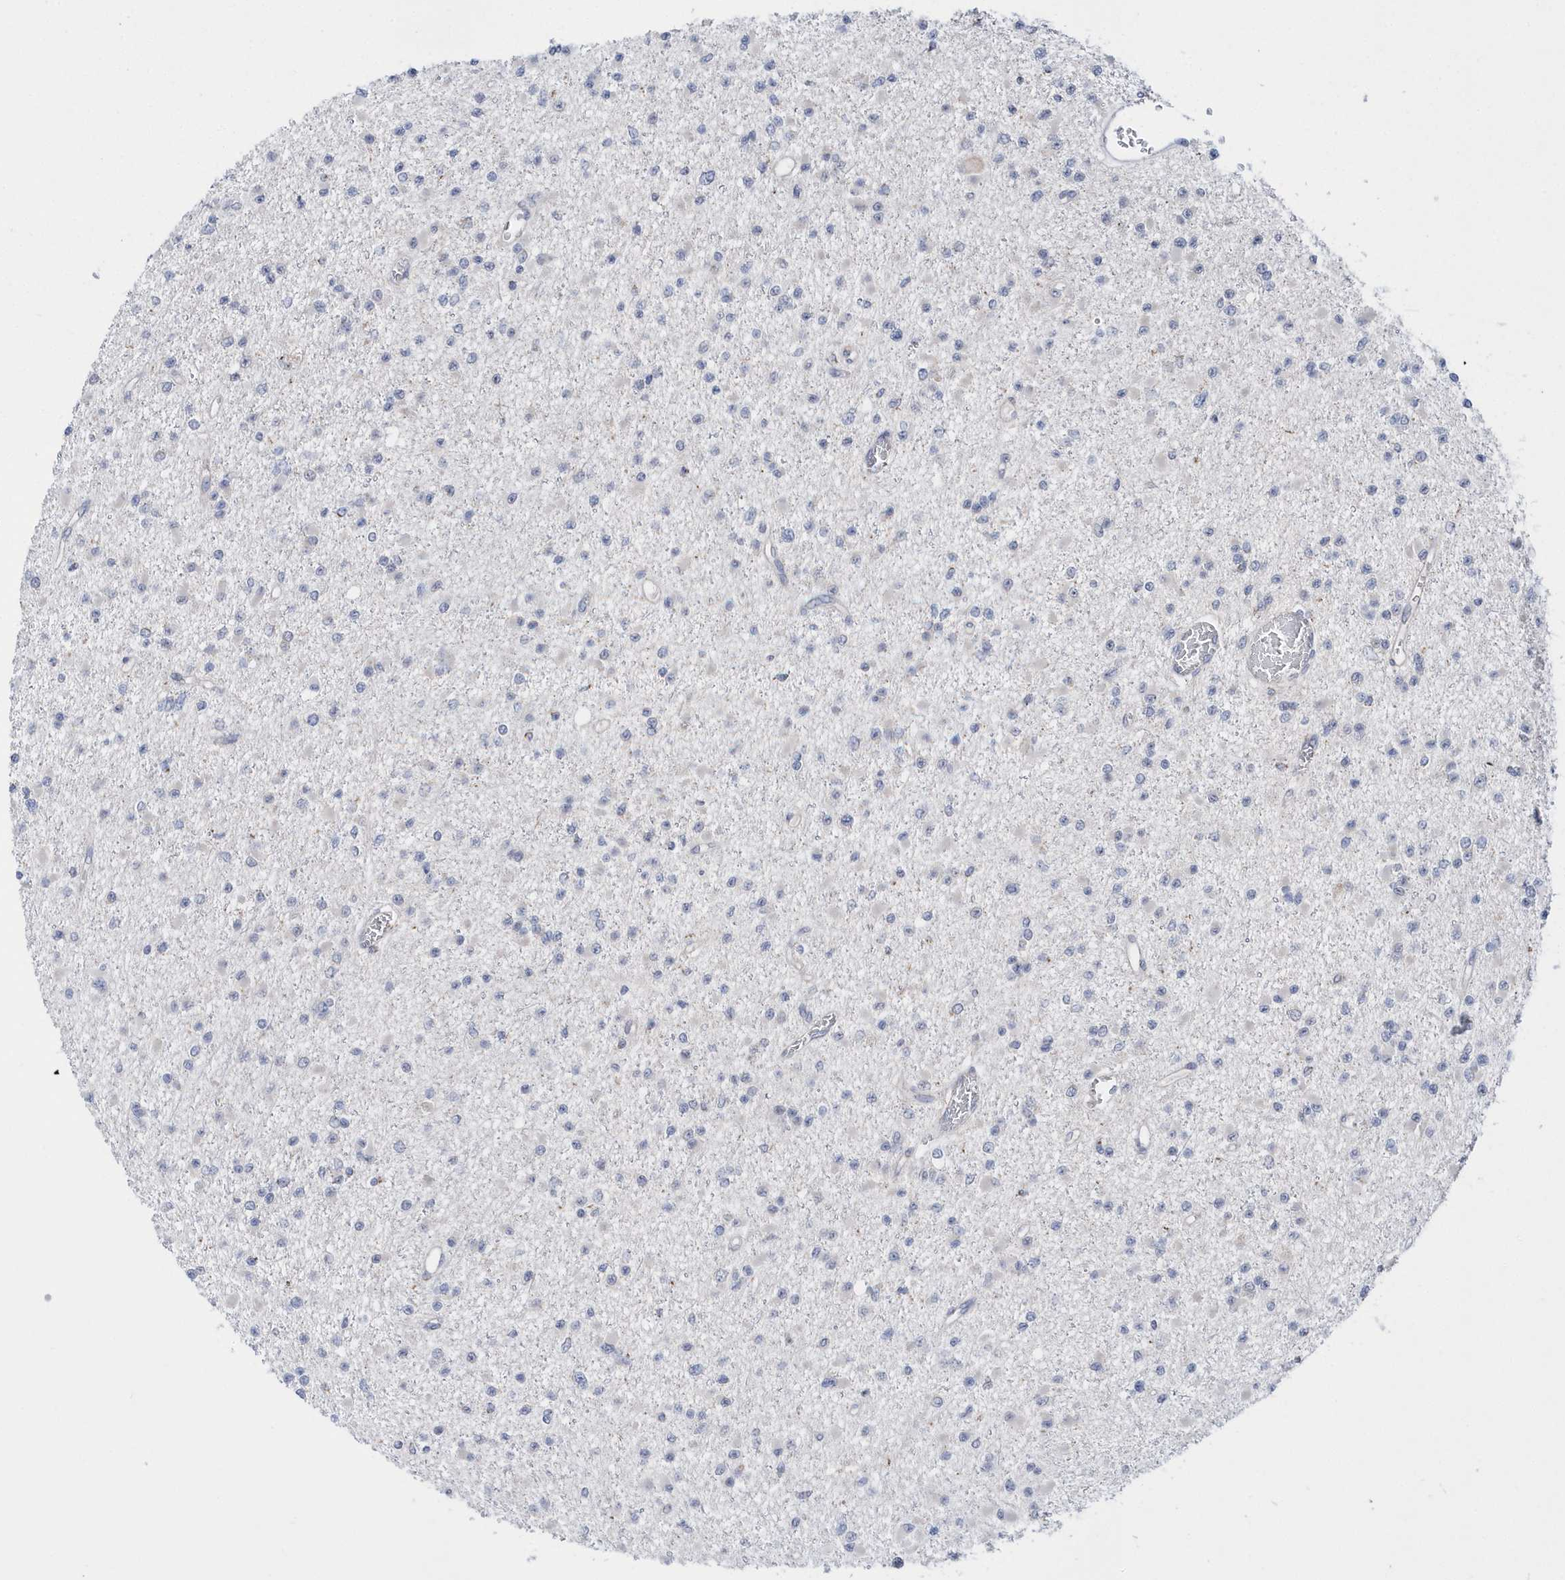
{"staining": {"intensity": "negative", "quantity": "none", "location": "none"}, "tissue": "glioma", "cell_type": "Tumor cells", "image_type": "cancer", "snomed": [{"axis": "morphology", "description": "Glioma, malignant, Low grade"}, {"axis": "topography", "description": "Brain"}], "caption": "The photomicrograph demonstrates no significant staining in tumor cells of glioma. (Stains: DAB (3,3'-diaminobenzidine) immunohistochemistry (IHC) with hematoxylin counter stain, Microscopy: brightfield microscopy at high magnification).", "gene": "SPATA5", "patient": {"sex": "female", "age": 22}}